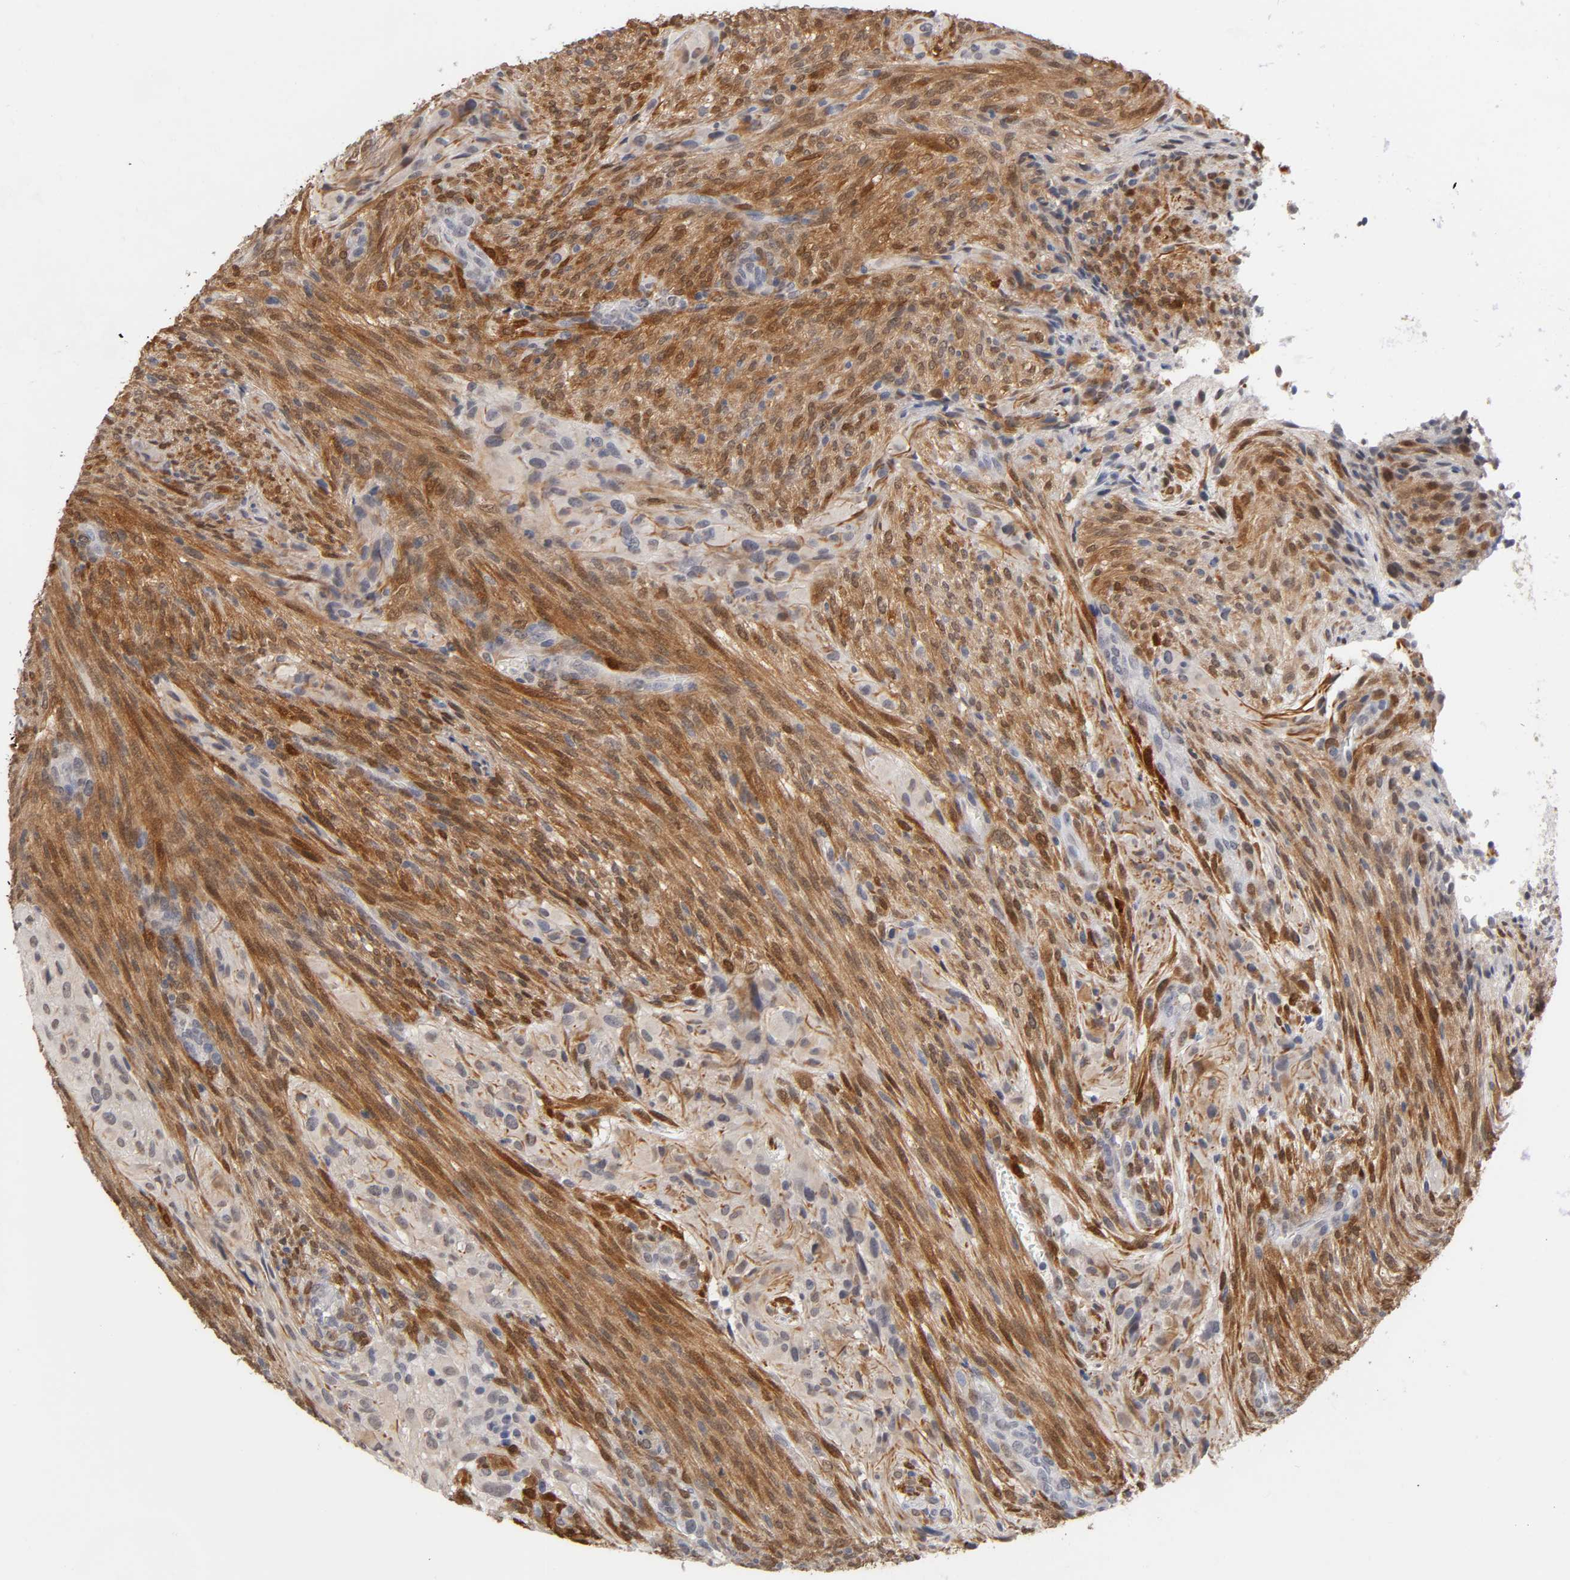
{"staining": {"intensity": "moderate", "quantity": ">75%", "location": "cytoplasmic/membranous,nuclear"}, "tissue": "glioma", "cell_type": "Tumor cells", "image_type": "cancer", "snomed": [{"axis": "morphology", "description": "Glioma, malignant, High grade"}, {"axis": "topography", "description": "Cerebral cortex"}], "caption": "The photomicrograph shows staining of malignant glioma (high-grade), revealing moderate cytoplasmic/membranous and nuclear protein staining (brown color) within tumor cells.", "gene": "CRABP2", "patient": {"sex": "female", "age": 55}}